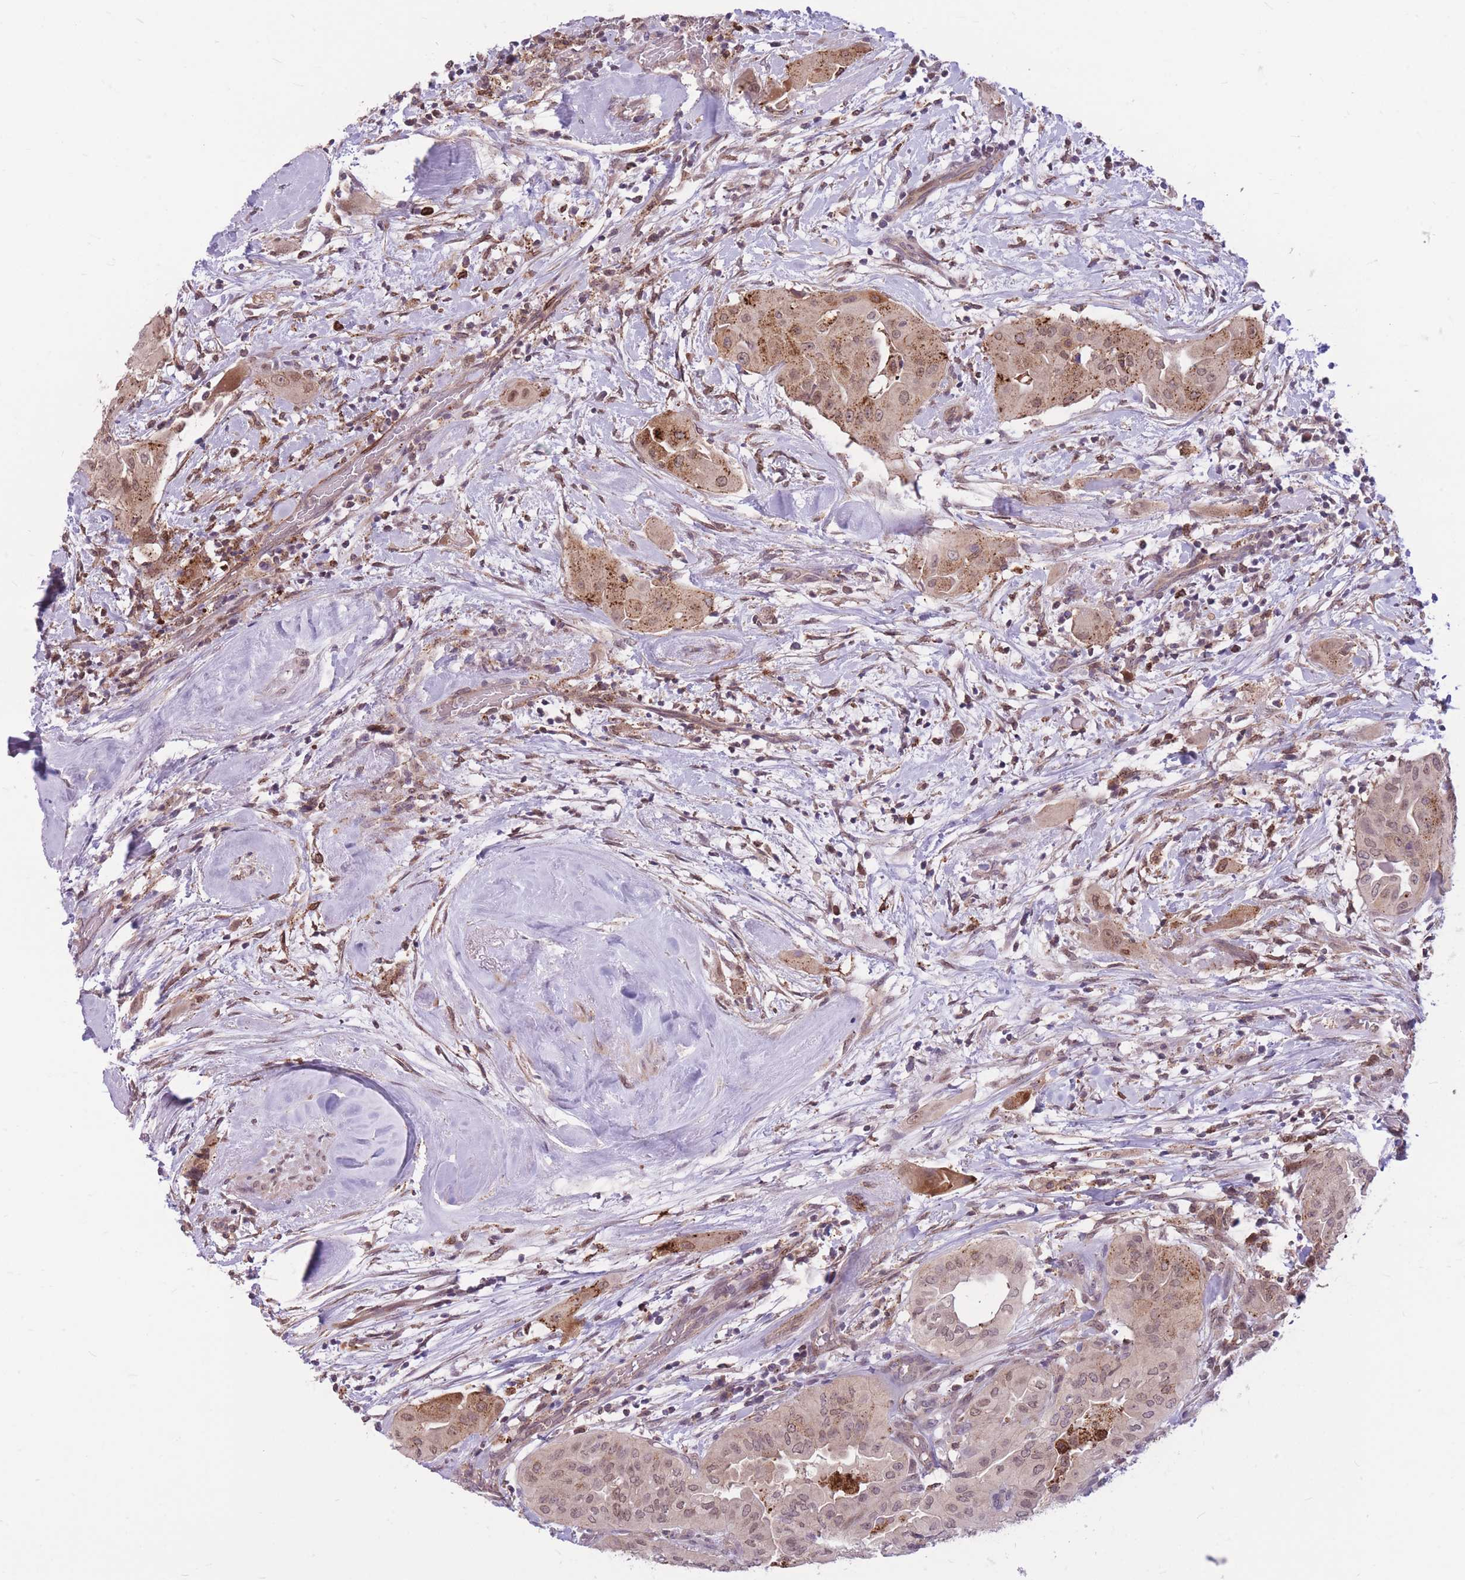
{"staining": {"intensity": "moderate", "quantity": ">75%", "location": "cytoplasmic/membranous,nuclear"}, "tissue": "thyroid cancer", "cell_type": "Tumor cells", "image_type": "cancer", "snomed": [{"axis": "morphology", "description": "Papillary adenocarcinoma, NOS"}, {"axis": "topography", "description": "Thyroid gland"}], "caption": "Immunohistochemistry (IHC) of human thyroid cancer demonstrates medium levels of moderate cytoplasmic/membranous and nuclear staining in approximately >75% of tumor cells.", "gene": "TCF20", "patient": {"sex": "female", "age": 59}}